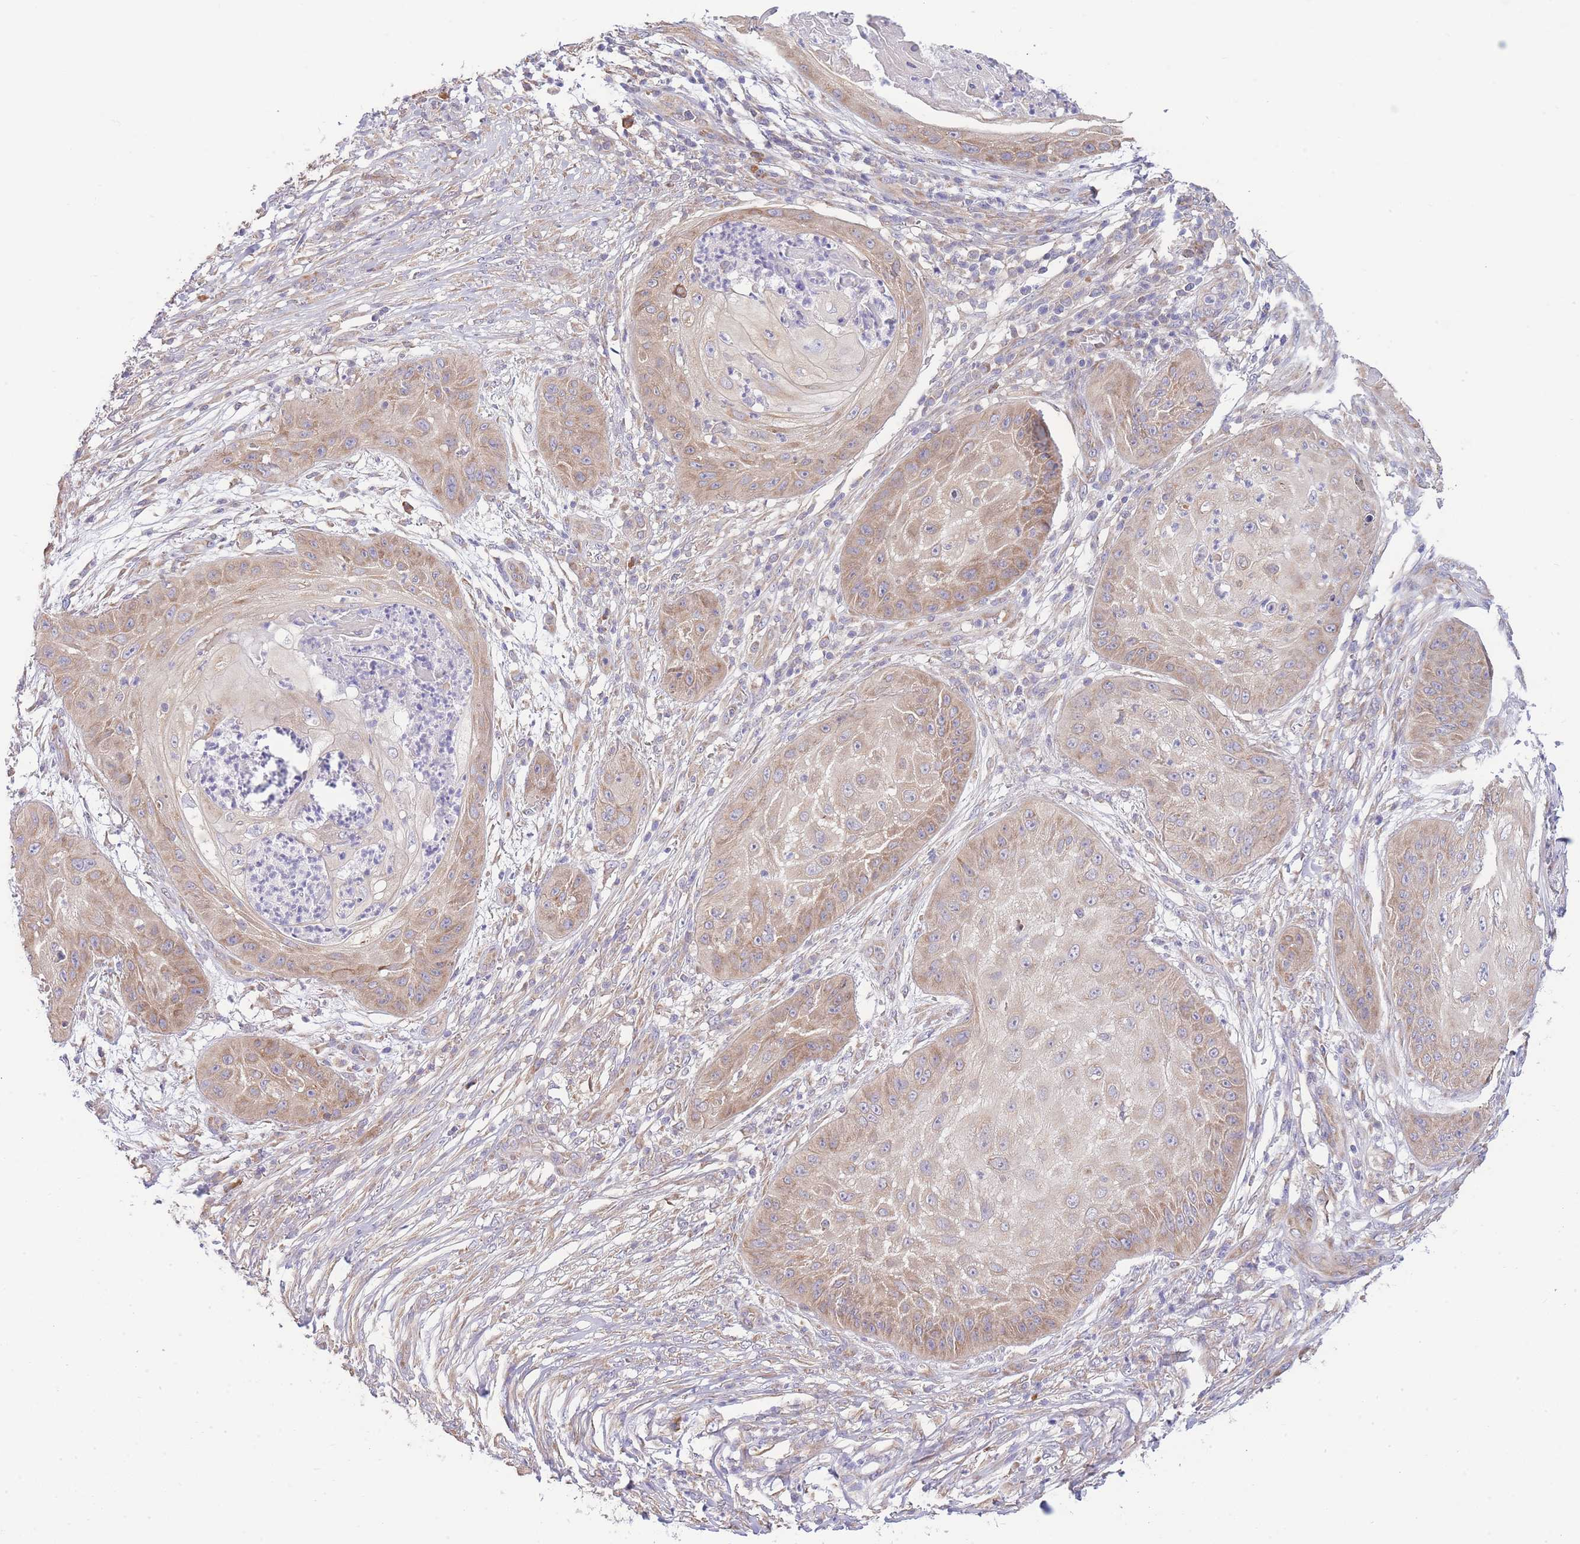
{"staining": {"intensity": "moderate", "quantity": "25%-75%", "location": "cytoplasmic/membranous"}, "tissue": "skin cancer", "cell_type": "Tumor cells", "image_type": "cancer", "snomed": [{"axis": "morphology", "description": "Squamous cell carcinoma, NOS"}, {"axis": "topography", "description": "Skin"}], "caption": "Protein analysis of squamous cell carcinoma (skin) tissue demonstrates moderate cytoplasmic/membranous expression in approximately 25%-75% of tumor cells.", "gene": "BEX1", "patient": {"sex": "male", "age": 70}}